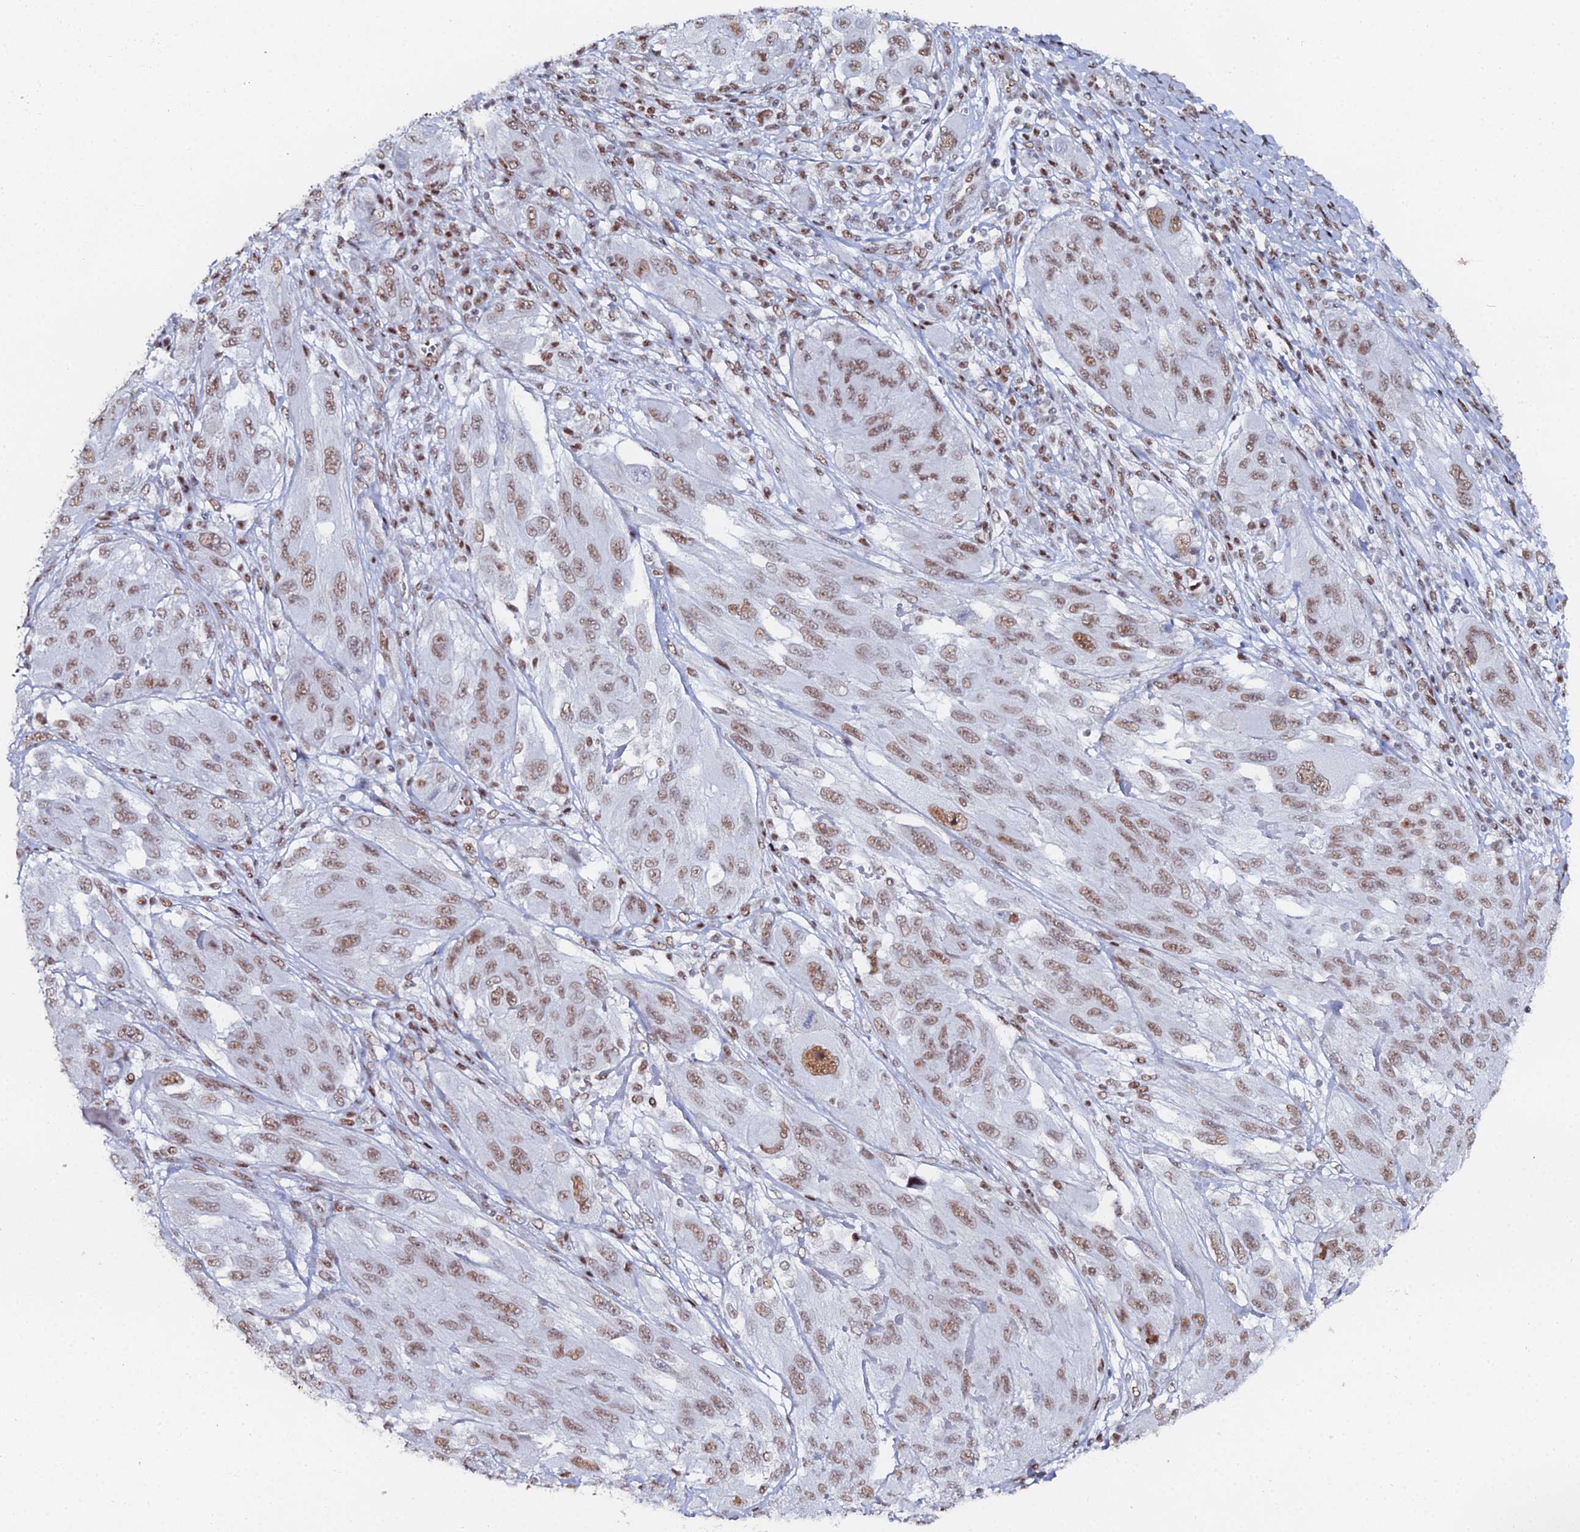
{"staining": {"intensity": "moderate", "quantity": ">75%", "location": "nuclear"}, "tissue": "melanoma", "cell_type": "Tumor cells", "image_type": "cancer", "snomed": [{"axis": "morphology", "description": "Malignant melanoma, NOS"}, {"axis": "topography", "description": "Skin"}], "caption": "Melanoma stained for a protein shows moderate nuclear positivity in tumor cells. (brown staining indicates protein expression, while blue staining denotes nuclei).", "gene": "GSC2", "patient": {"sex": "female", "age": 91}}